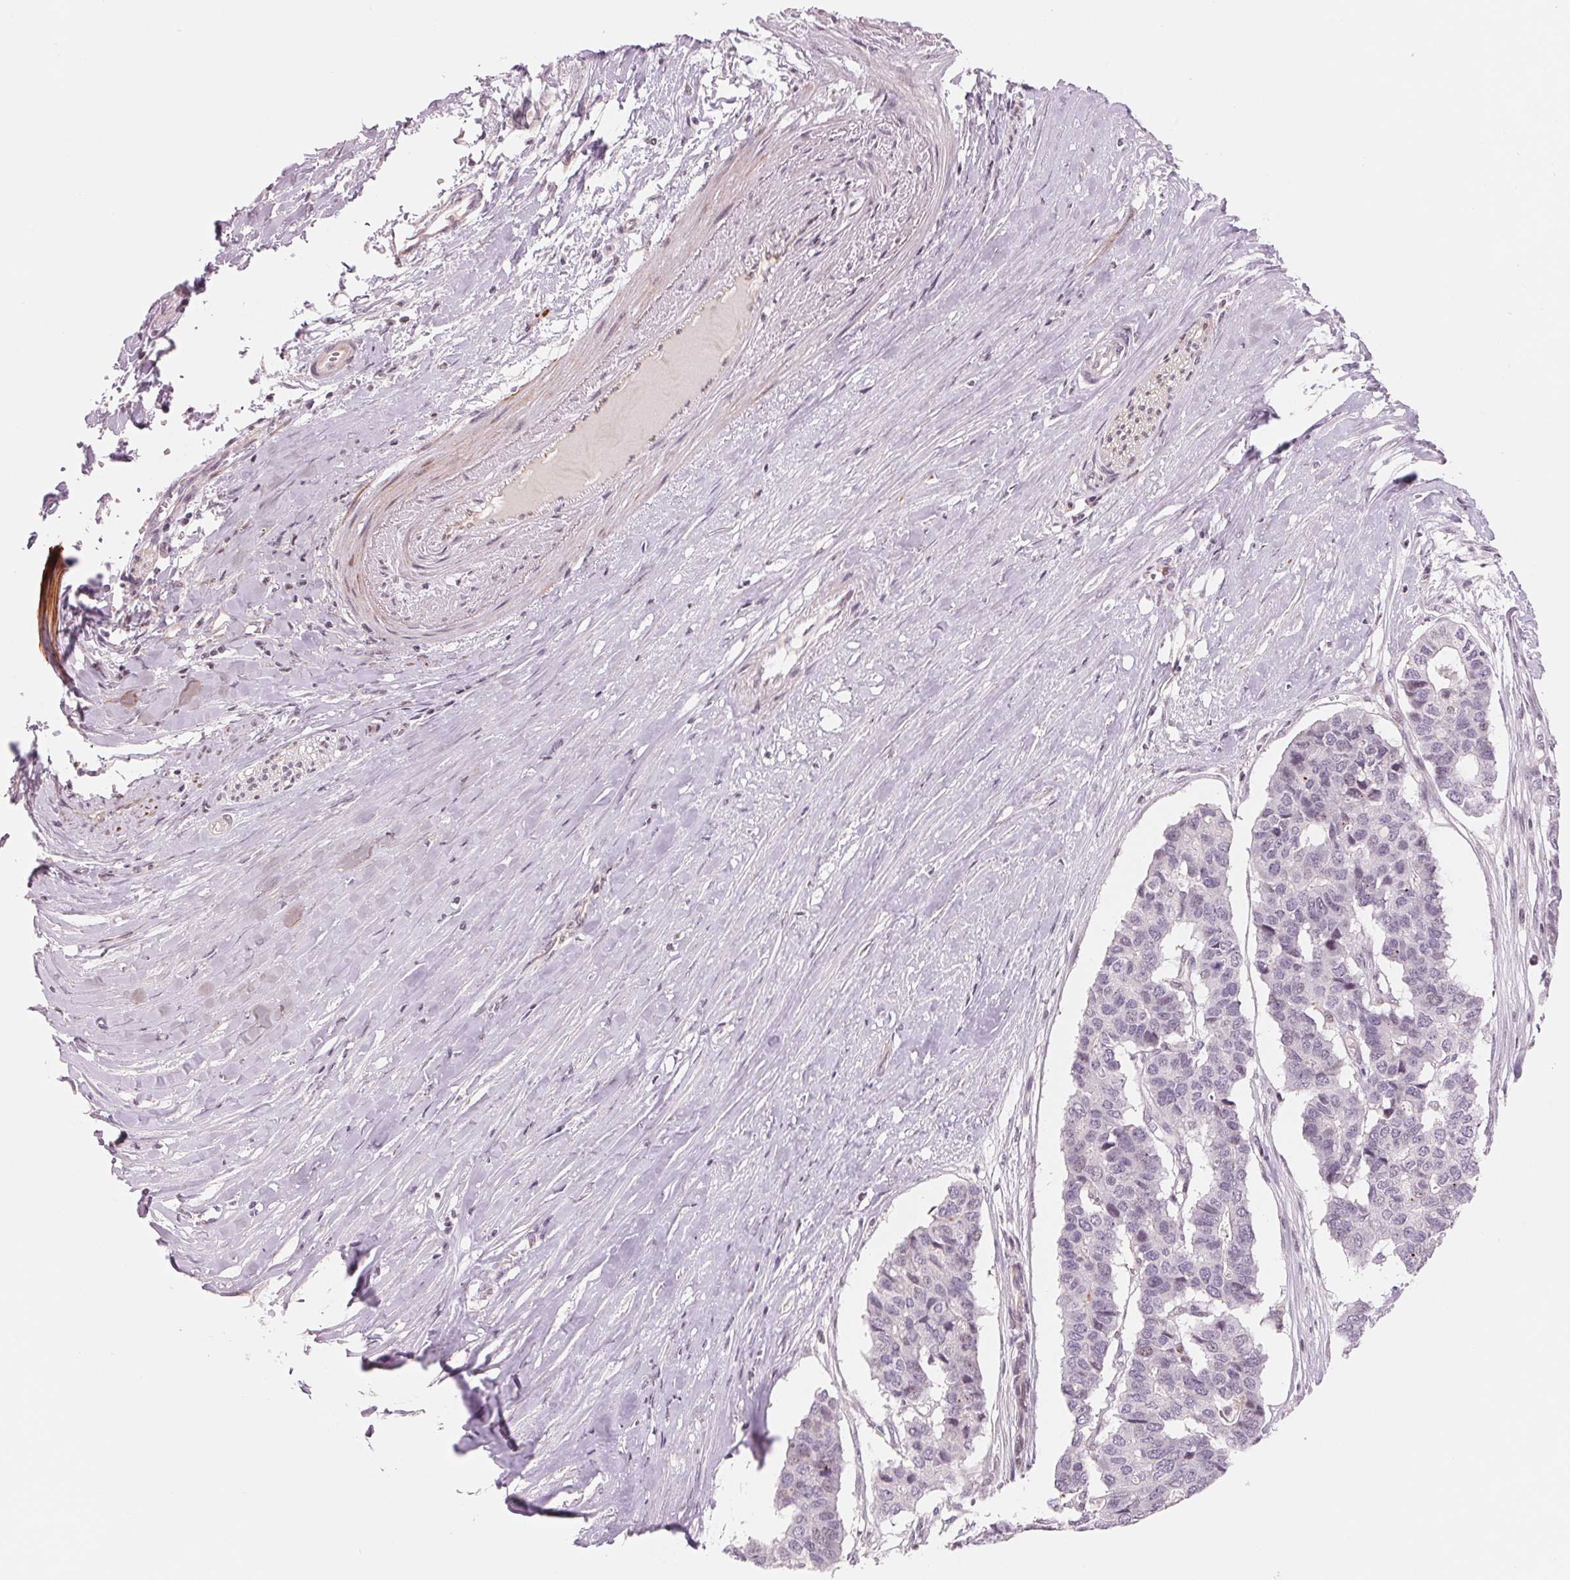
{"staining": {"intensity": "negative", "quantity": "none", "location": "none"}, "tissue": "pancreatic cancer", "cell_type": "Tumor cells", "image_type": "cancer", "snomed": [{"axis": "morphology", "description": "Adenocarcinoma, NOS"}, {"axis": "topography", "description": "Pancreas"}], "caption": "This is a histopathology image of IHC staining of pancreatic adenocarcinoma, which shows no staining in tumor cells.", "gene": "SLC17A4", "patient": {"sex": "male", "age": 50}}